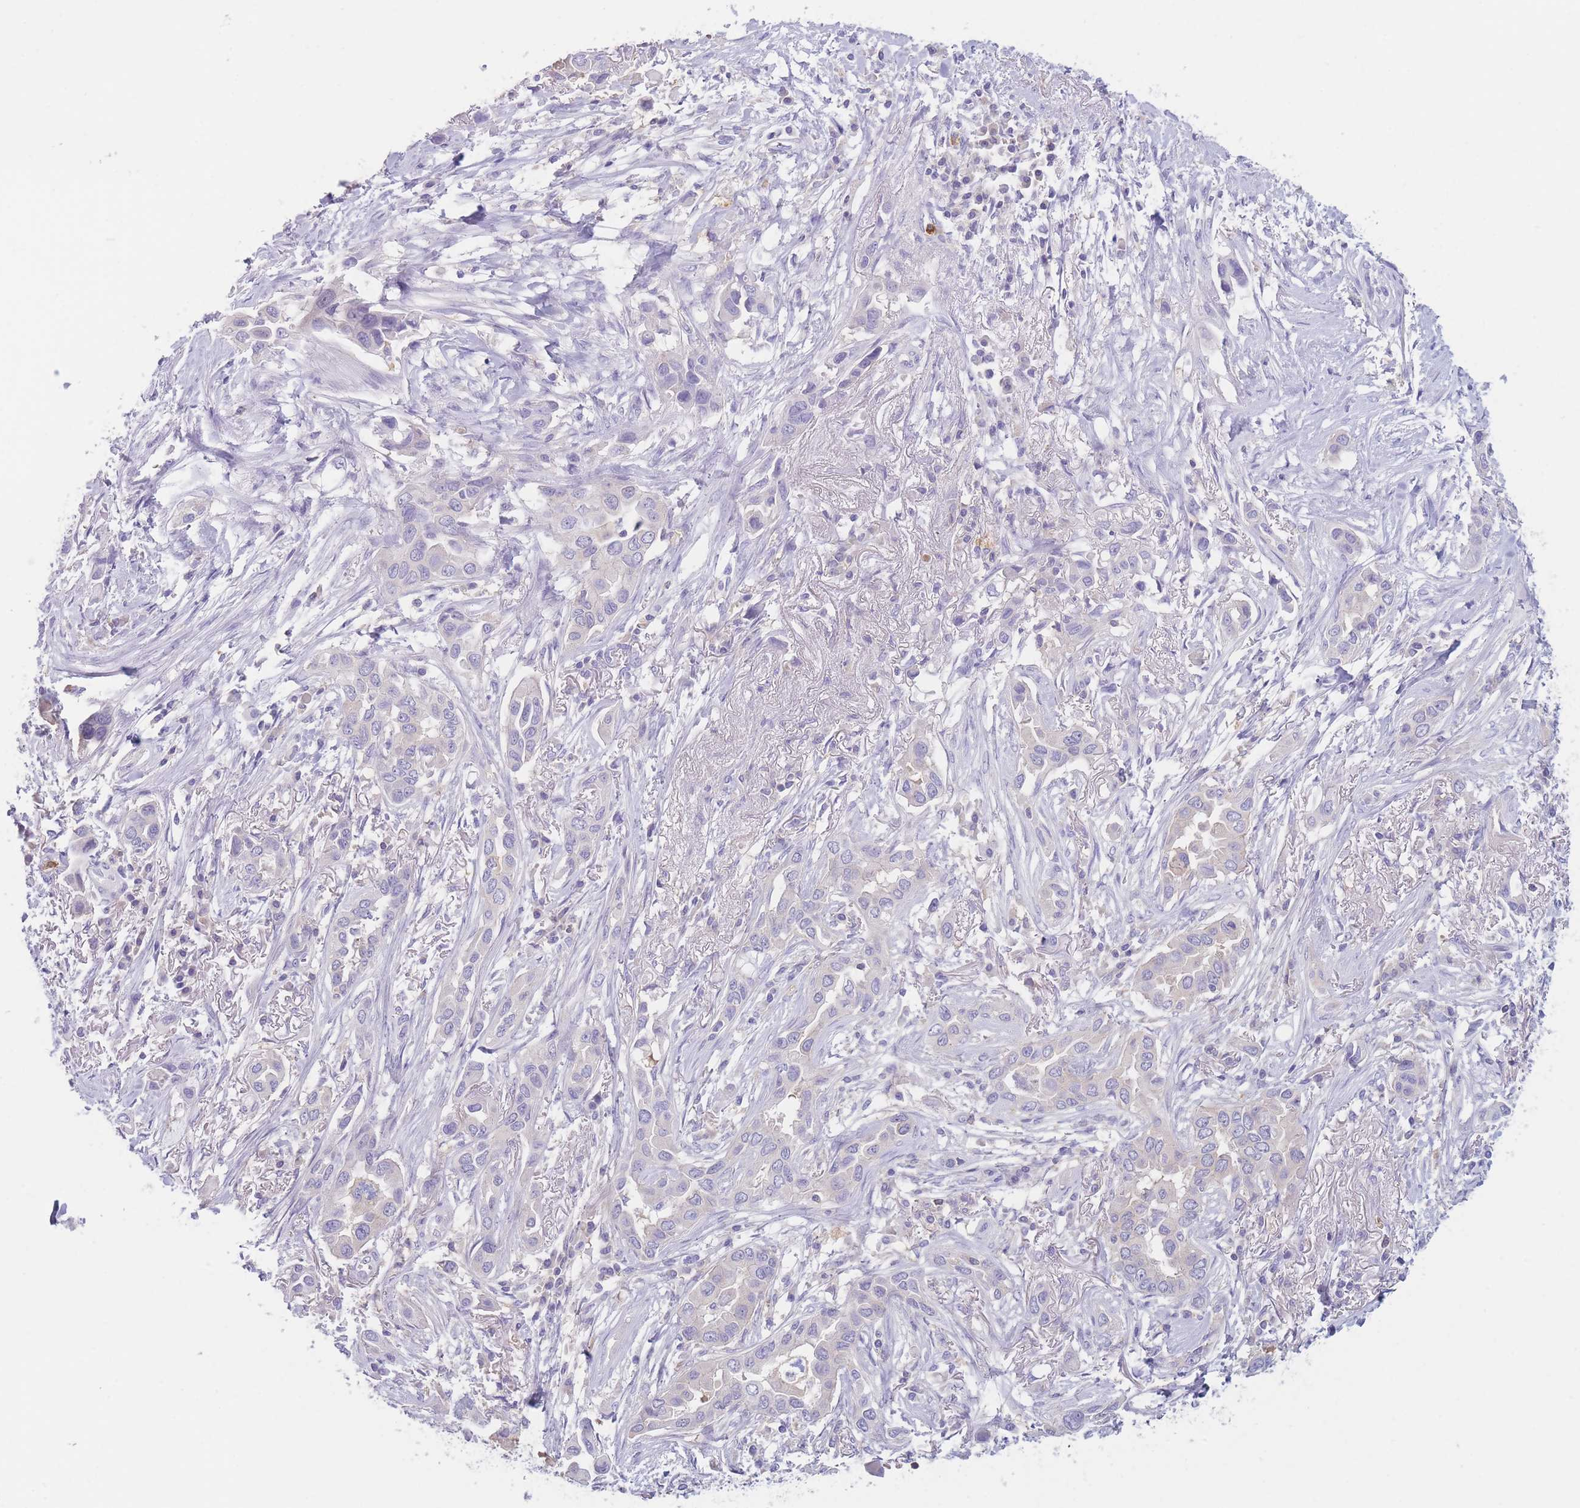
{"staining": {"intensity": "negative", "quantity": "none", "location": "none"}, "tissue": "lung cancer", "cell_type": "Tumor cells", "image_type": "cancer", "snomed": [{"axis": "morphology", "description": "Adenocarcinoma, NOS"}, {"axis": "topography", "description": "Lung"}], "caption": "Human lung cancer stained for a protein using immunohistochemistry displays no positivity in tumor cells.", "gene": "ST3GAL4", "patient": {"sex": "female", "age": 76}}